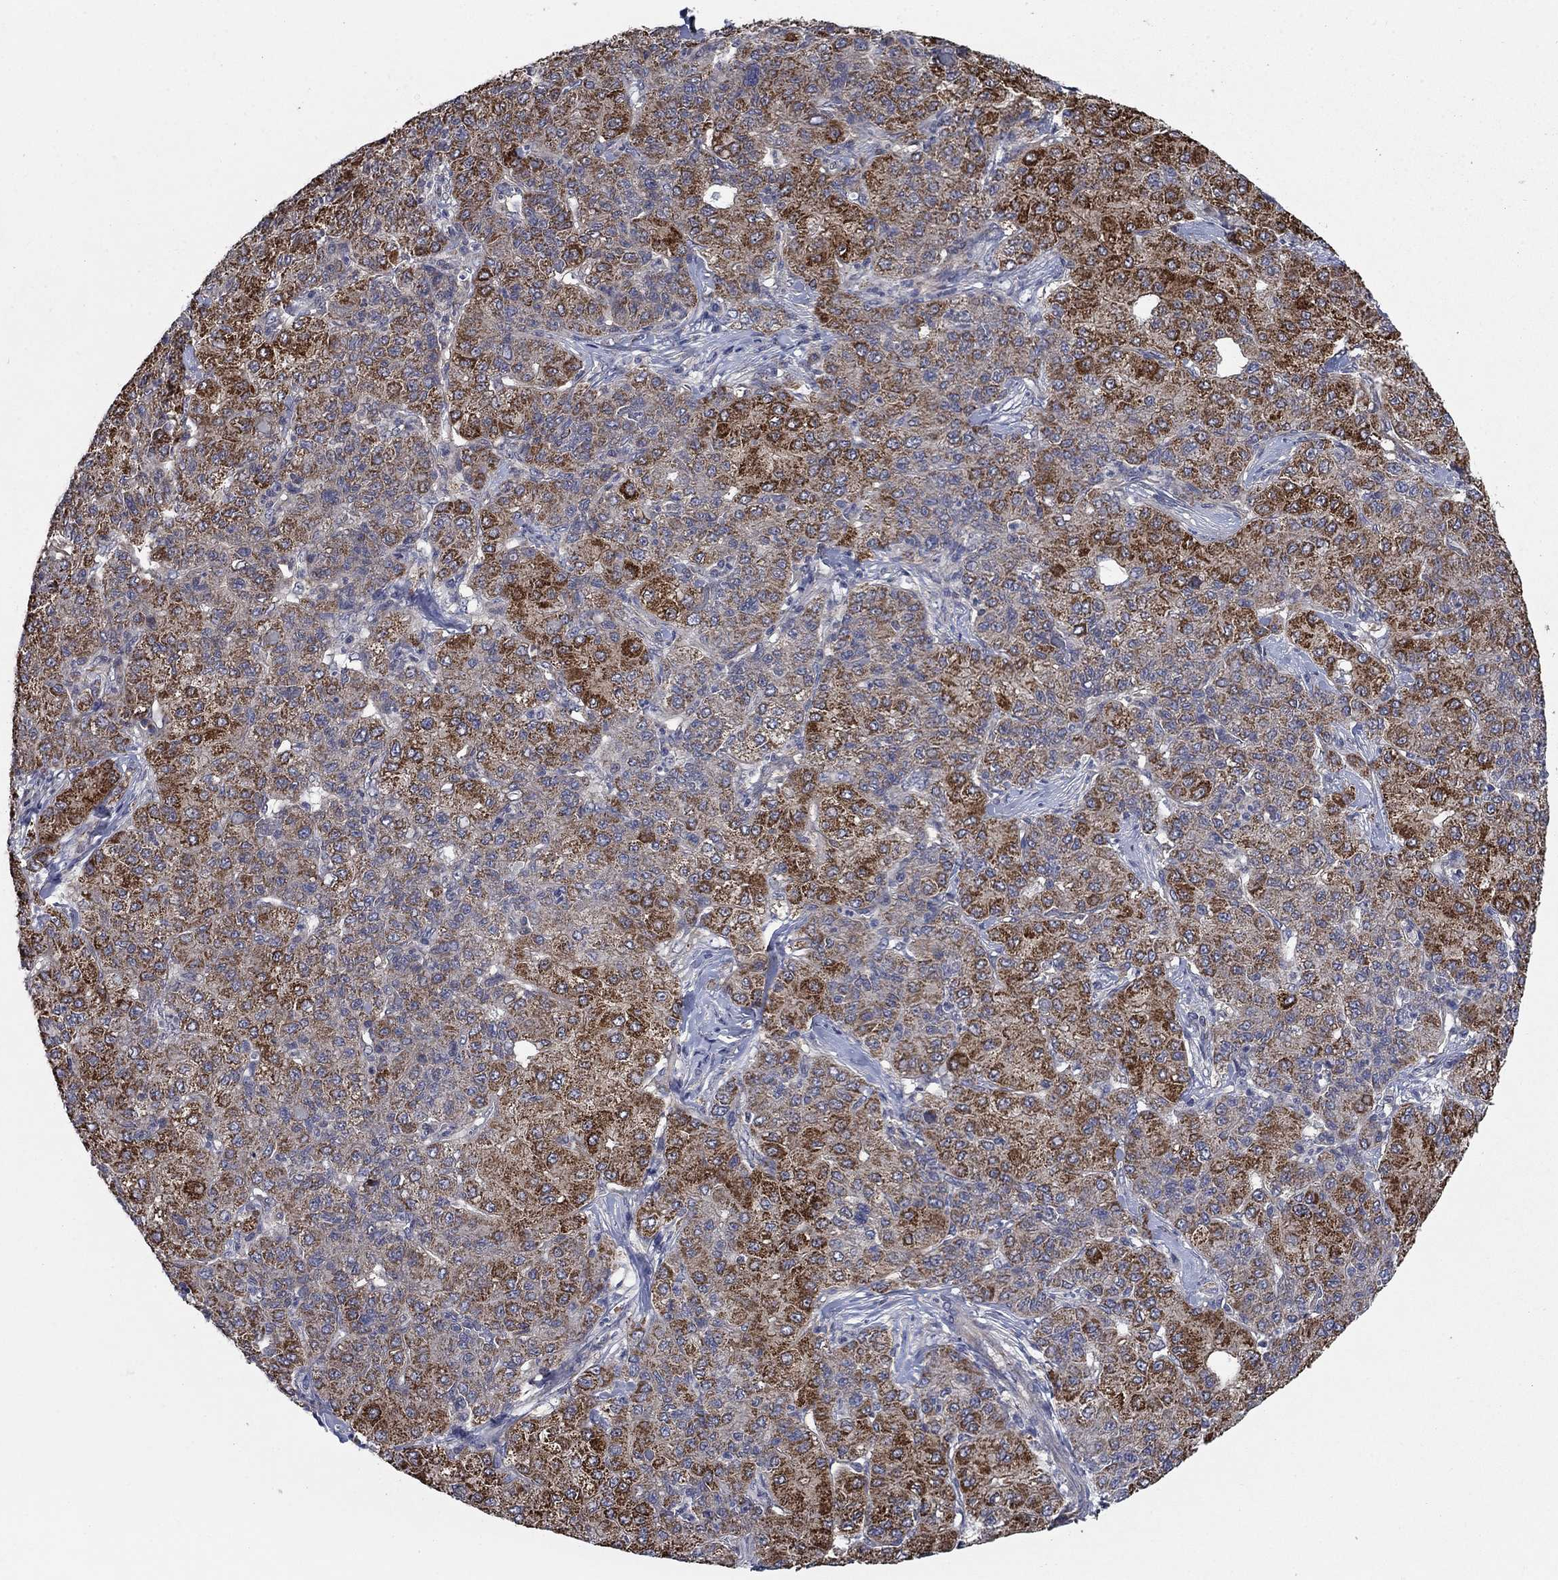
{"staining": {"intensity": "strong", "quantity": "<25%", "location": "cytoplasmic/membranous"}, "tissue": "liver cancer", "cell_type": "Tumor cells", "image_type": "cancer", "snomed": [{"axis": "morphology", "description": "Carcinoma, Hepatocellular, NOS"}, {"axis": "topography", "description": "Liver"}], "caption": "Immunohistochemical staining of liver cancer demonstrates strong cytoplasmic/membranous protein expression in approximately <25% of tumor cells.", "gene": "NME7", "patient": {"sex": "male", "age": 65}}